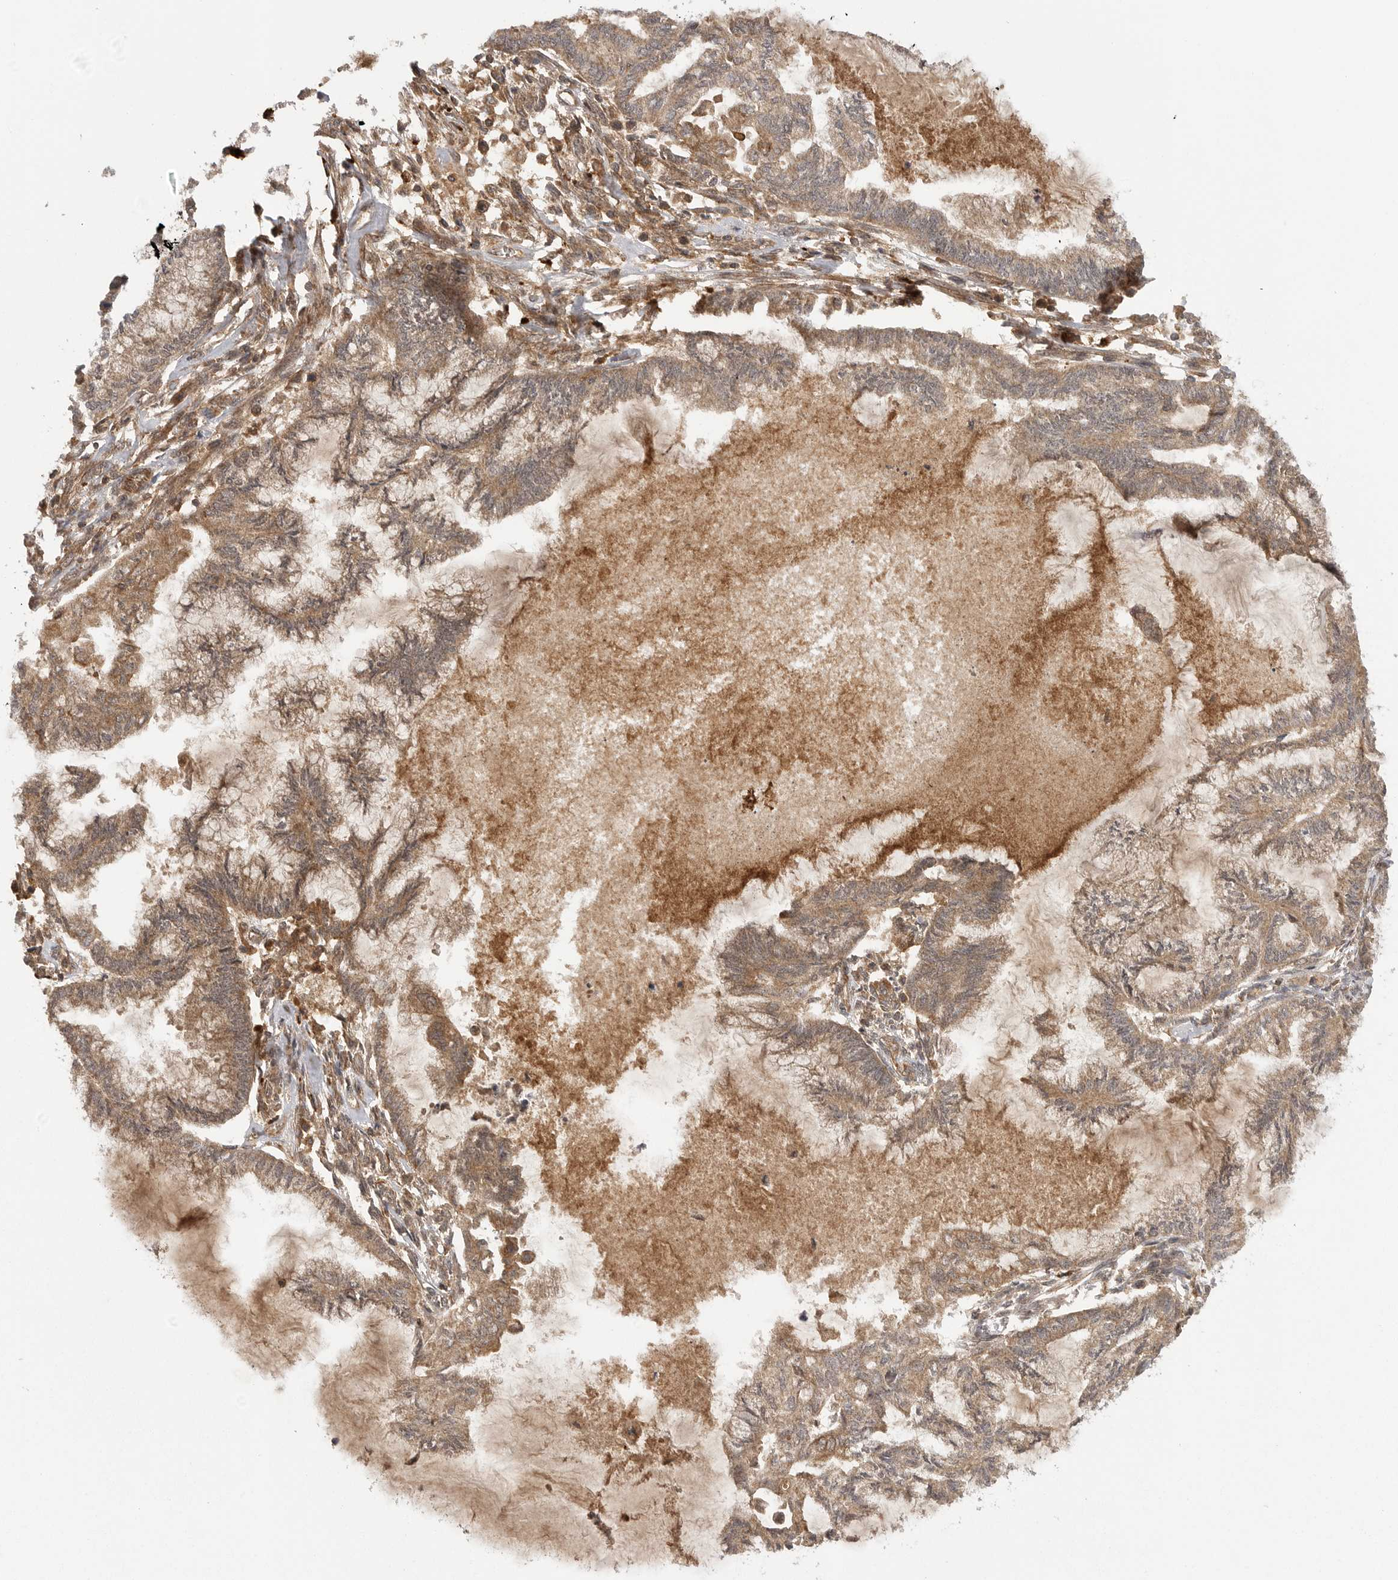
{"staining": {"intensity": "moderate", "quantity": ">75%", "location": "cytoplasmic/membranous"}, "tissue": "endometrial cancer", "cell_type": "Tumor cells", "image_type": "cancer", "snomed": [{"axis": "morphology", "description": "Adenocarcinoma, NOS"}, {"axis": "topography", "description": "Endometrium"}], "caption": "IHC photomicrograph of endometrial cancer stained for a protein (brown), which shows medium levels of moderate cytoplasmic/membranous positivity in approximately >75% of tumor cells.", "gene": "PRDX4", "patient": {"sex": "female", "age": 86}}